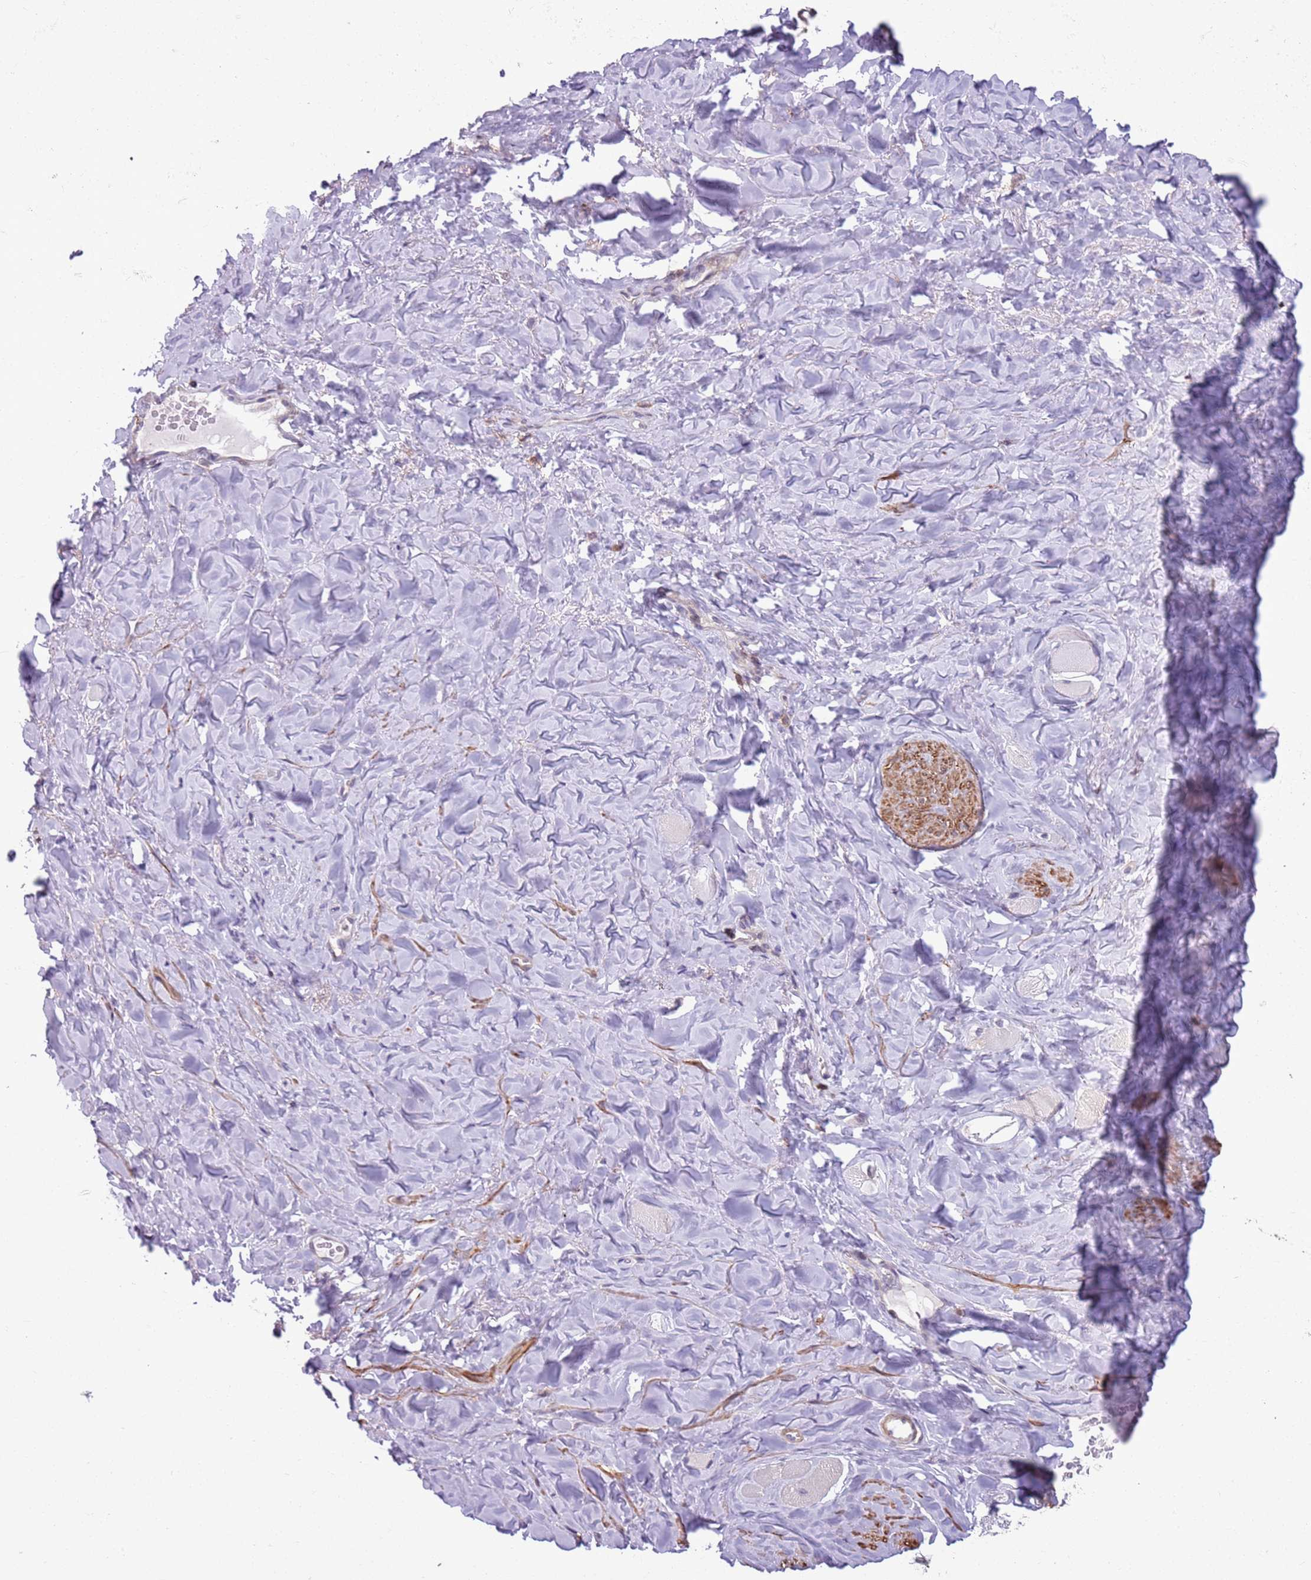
{"staining": {"intensity": "moderate", "quantity": "<25%", "location": "cytoplasmic/membranous"}, "tissue": "smooth muscle", "cell_type": "Smooth muscle cells", "image_type": "normal", "snomed": [{"axis": "morphology", "description": "Normal tissue, NOS"}, {"axis": "topography", "description": "Smooth muscle"}, {"axis": "topography", "description": "Peripheral nerve tissue"}], "caption": "The immunohistochemical stain labels moderate cytoplasmic/membranous staining in smooth muscle cells of benign smooth muscle.", "gene": "JAML", "patient": {"sex": "male", "age": 69}}